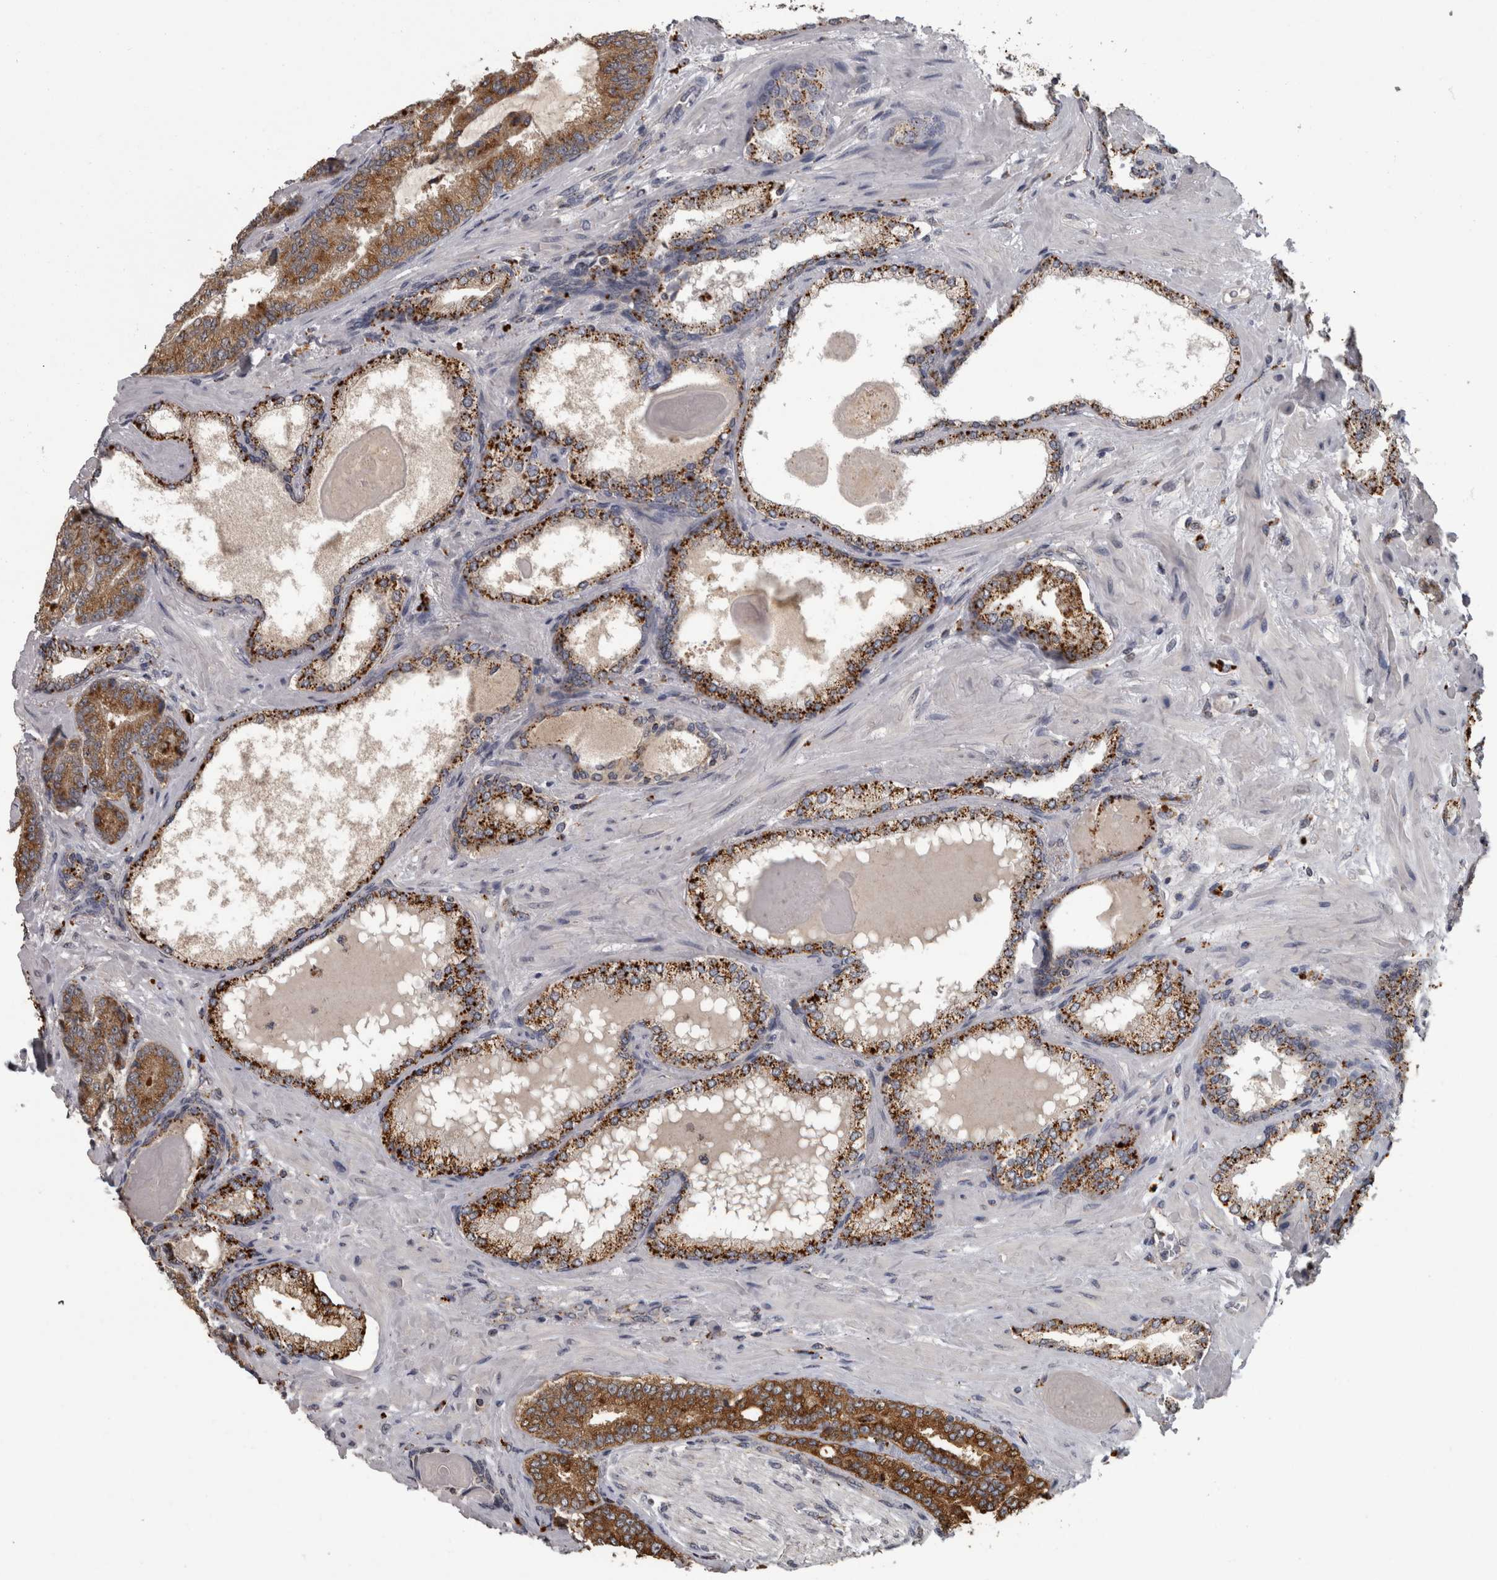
{"staining": {"intensity": "moderate", "quantity": ">75%", "location": "cytoplasmic/membranous"}, "tissue": "prostate cancer", "cell_type": "Tumor cells", "image_type": "cancer", "snomed": [{"axis": "morphology", "description": "Adenocarcinoma, High grade"}, {"axis": "topography", "description": "Prostate"}], "caption": "Prostate cancer tissue demonstrates moderate cytoplasmic/membranous staining in approximately >75% of tumor cells", "gene": "NAAA", "patient": {"sex": "male", "age": 61}}